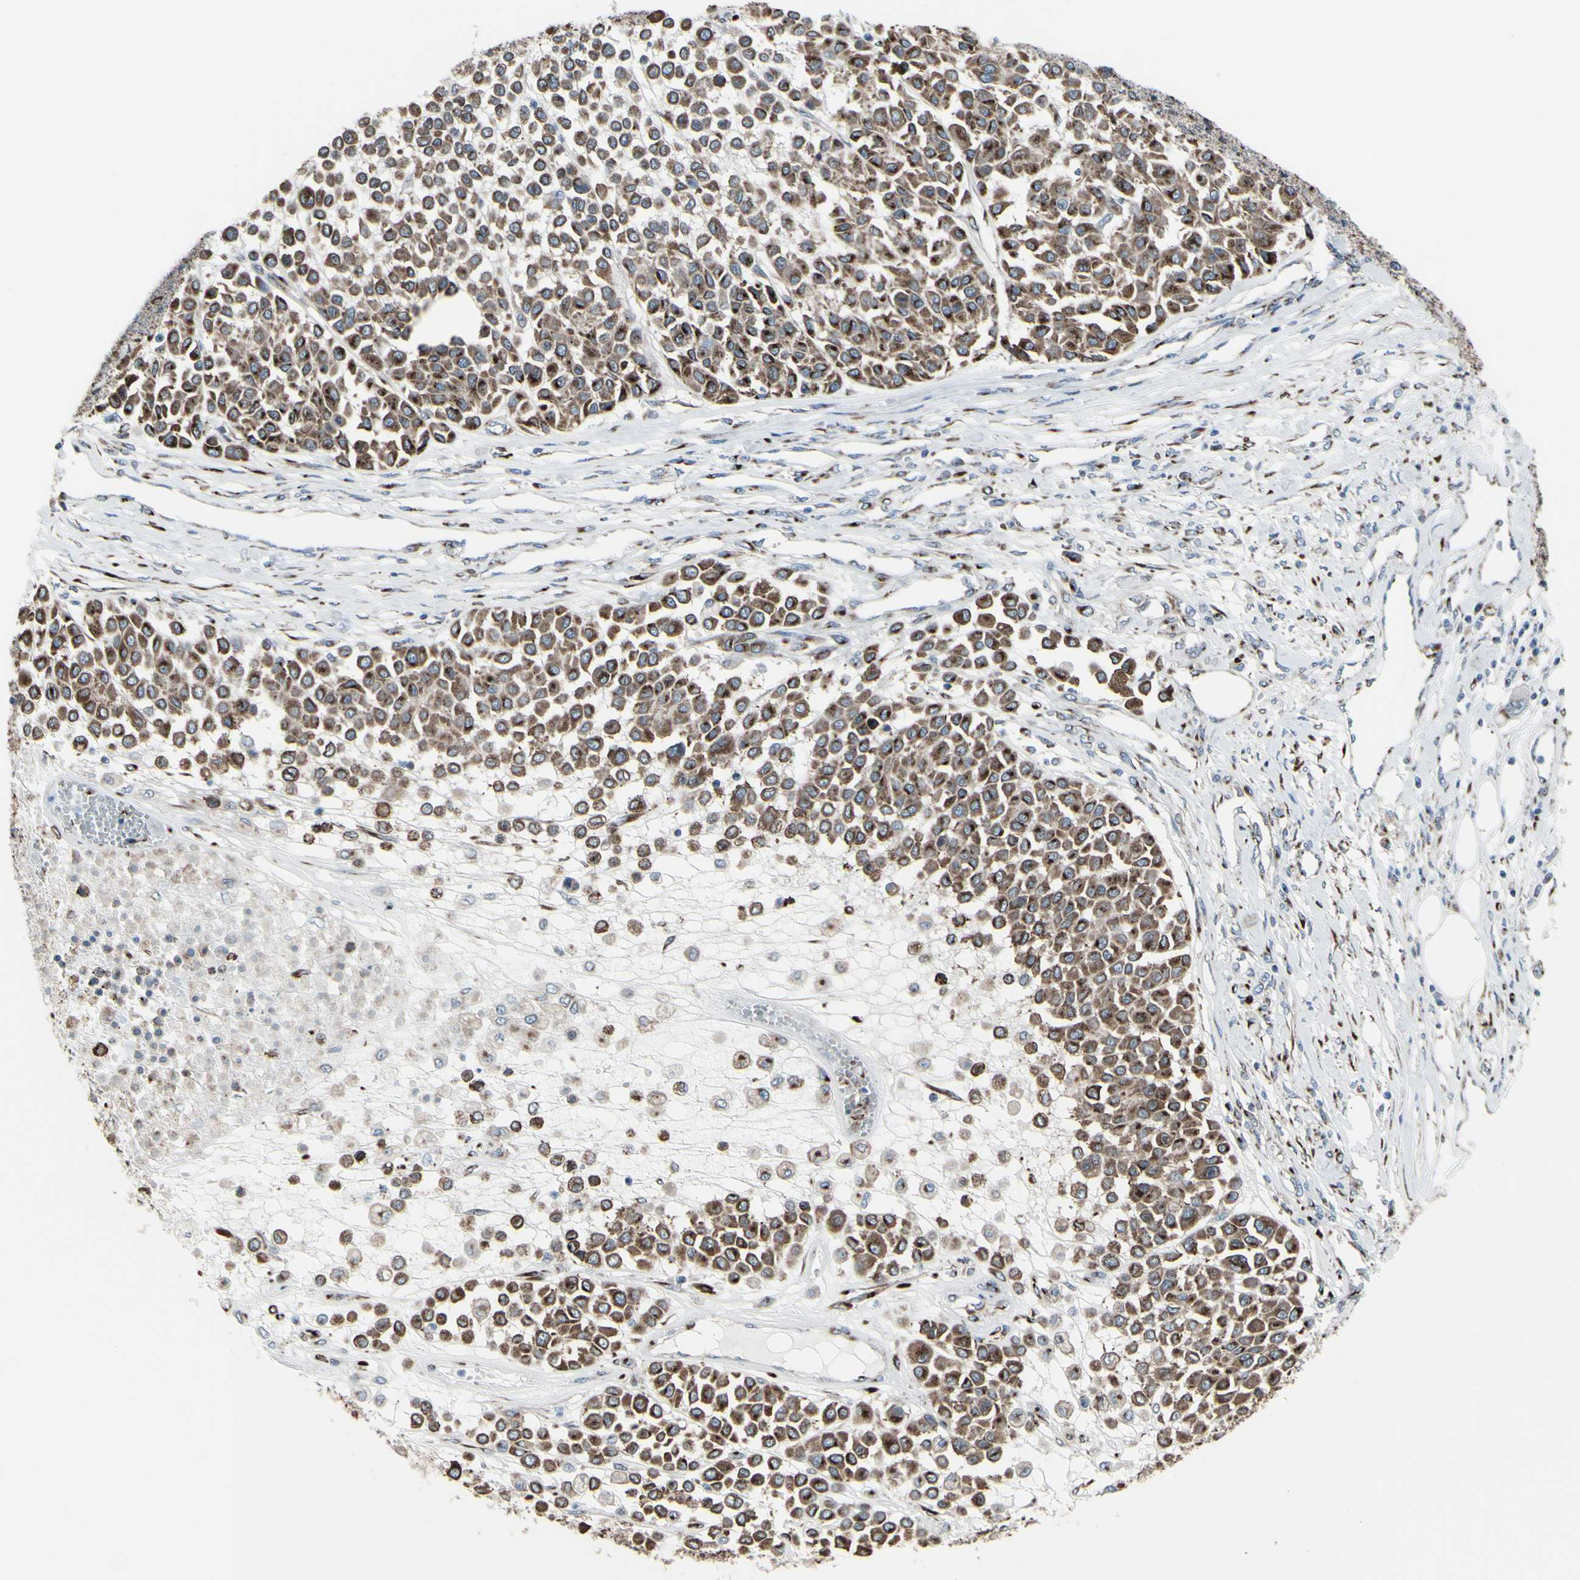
{"staining": {"intensity": "strong", "quantity": ">75%", "location": "cytoplasmic/membranous"}, "tissue": "melanoma", "cell_type": "Tumor cells", "image_type": "cancer", "snomed": [{"axis": "morphology", "description": "Malignant melanoma, Metastatic site"}, {"axis": "topography", "description": "Soft tissue"}], "caption": "A brown stain labels strong cytoplasmic/membranous staining of a protein in malignant melanoma (metastatic site) tumor cells.", "gene": "GLG1", "patient": {"sex": "male", "age": 41}}